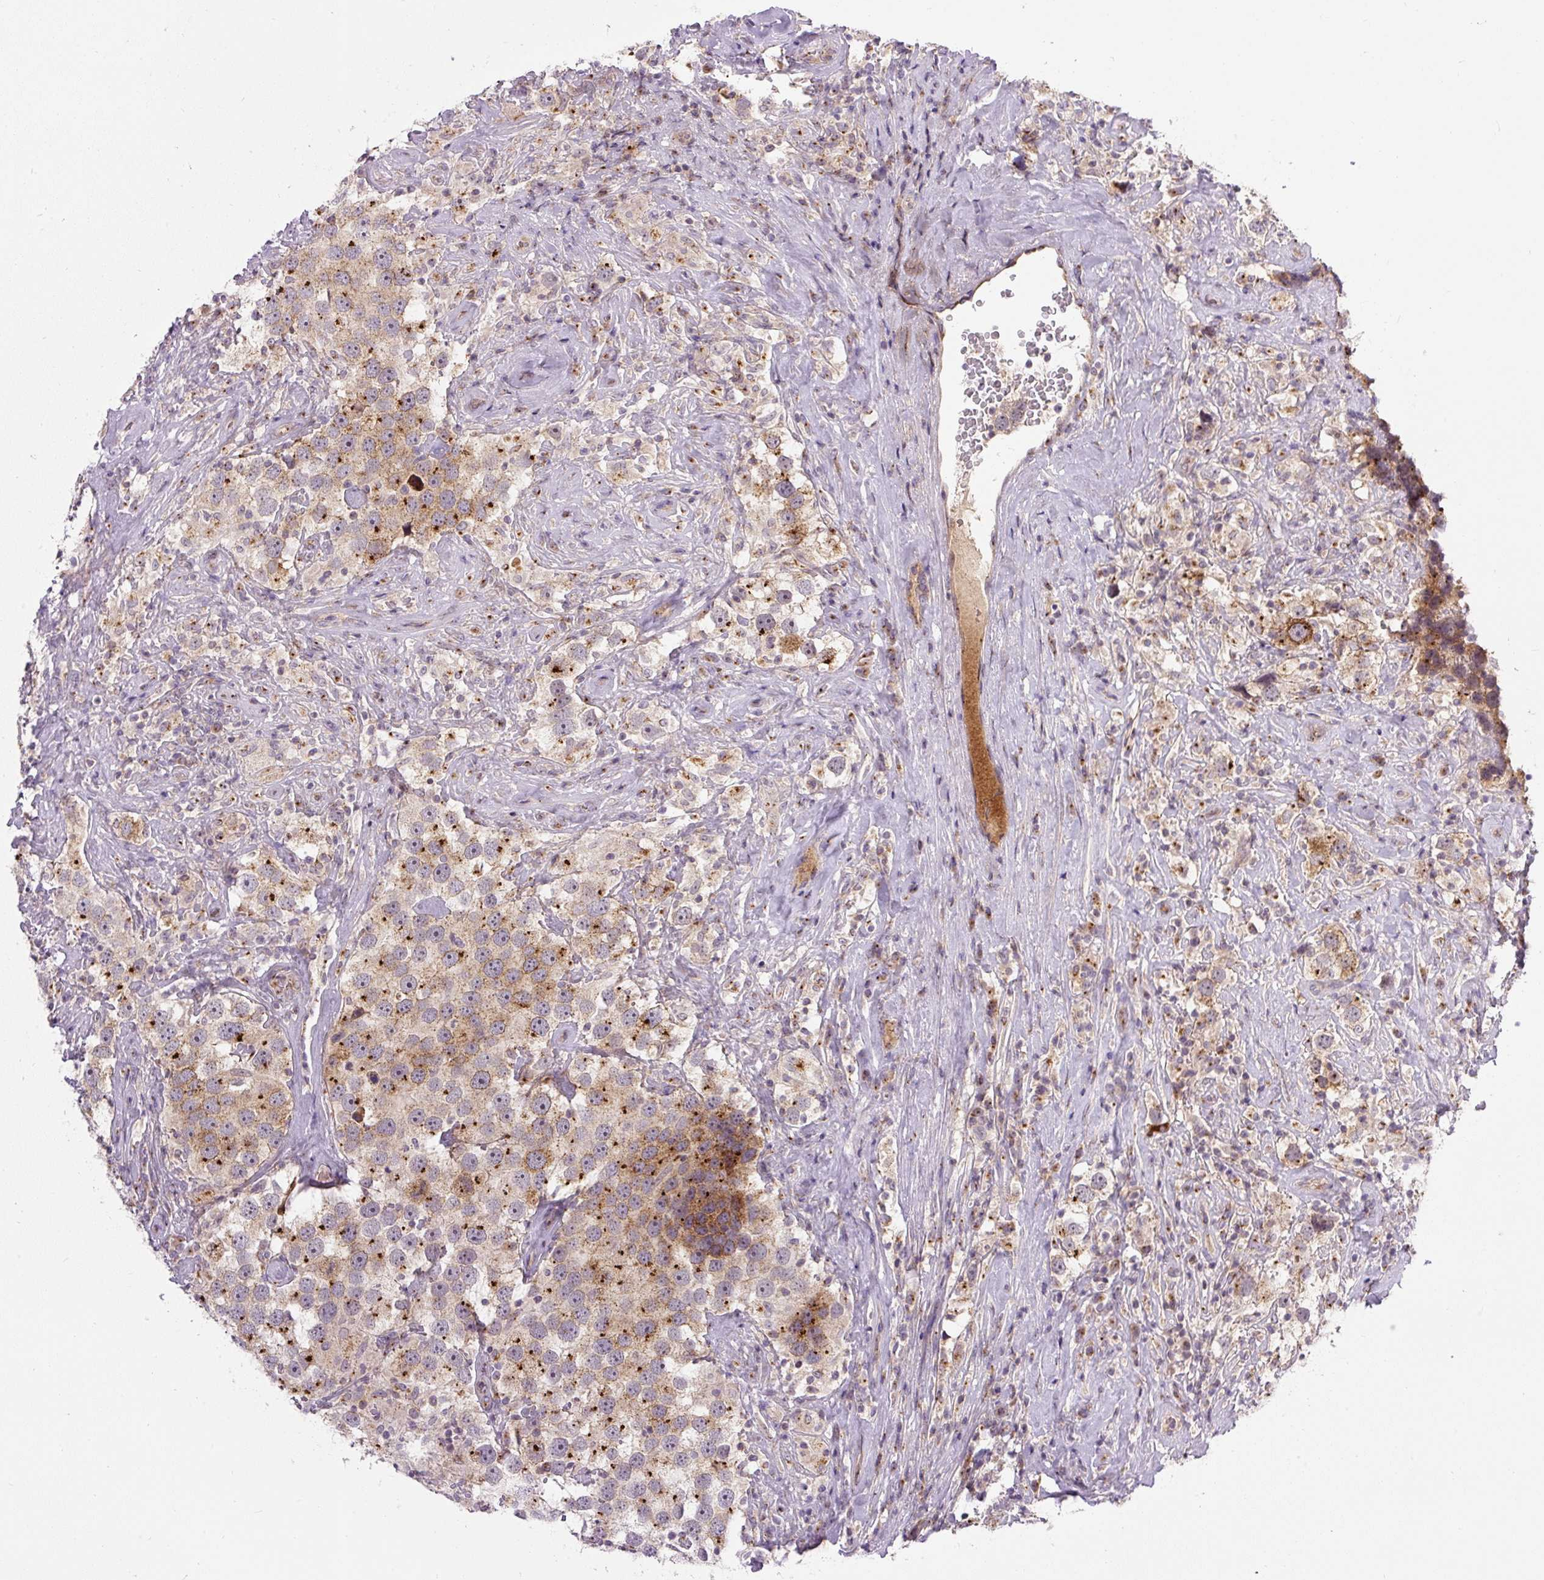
{"staining": {"intensity": "moderate", "quantity": ">75%", "location": "cytoplasmic/membranous"}, "tissue": "testis cancer", "cell_type": "Tumor cells", "image_type": "cancer", "snomed": [{"axis": "morphology", "description": "Seminoma, NOS"}, {"axis": "topography", "description": "Testis"}], "caption": "Protein staining demonstrates moderate cytoplasmic/membranous expression in about >75% of tumor cells in seminoma (testis). (brown staining indicates protein expression, while blue staining denotes nuclei).", "gene": "PCM1", "patient": {"sex": "male", "age": 49}}